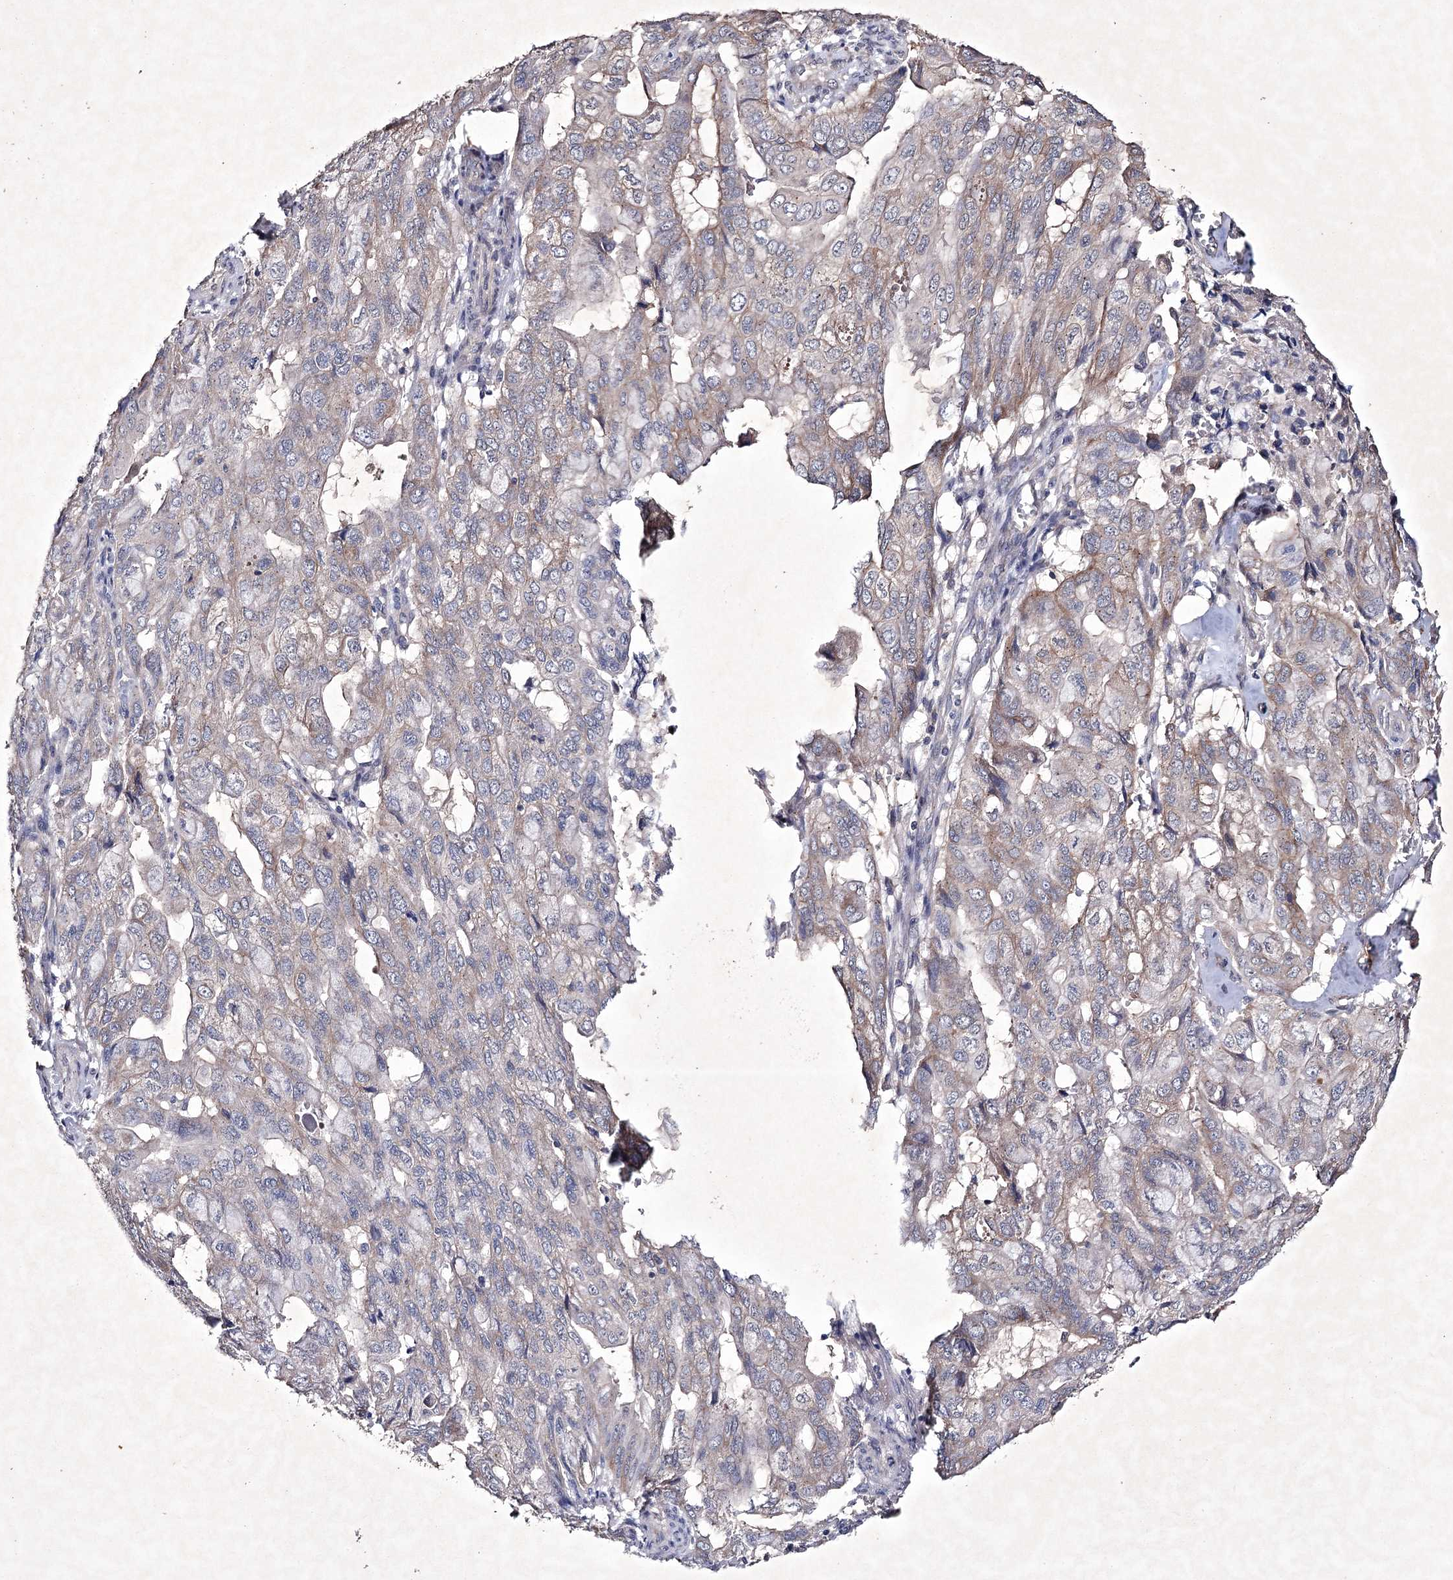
{"staining": {"intensity": "weak", "quantity": "<25%", "location": "cytoplasmic/membranous"}, "tissue": "pancreatic cancer", "cell_type": "Tumor cells", "image_type": "cancer", "snomed": [{"axis": "morphology", "description": "Adenocarcinoma, NOS"}, {"axis": "topography", "description": "Pancreas"}], "caption": "A micrograph of pancreatic cancer (adenocarcinoma) stained for a protein shows no brown staining in tumor cells. (DAB (3,3'-diaminobenzidine) immunohistochemistry (IHC) visualized using brightfield microscopy, high magnification).", "gene": "SEMA4G", "patient": {"sex": "male", "age": 51}}